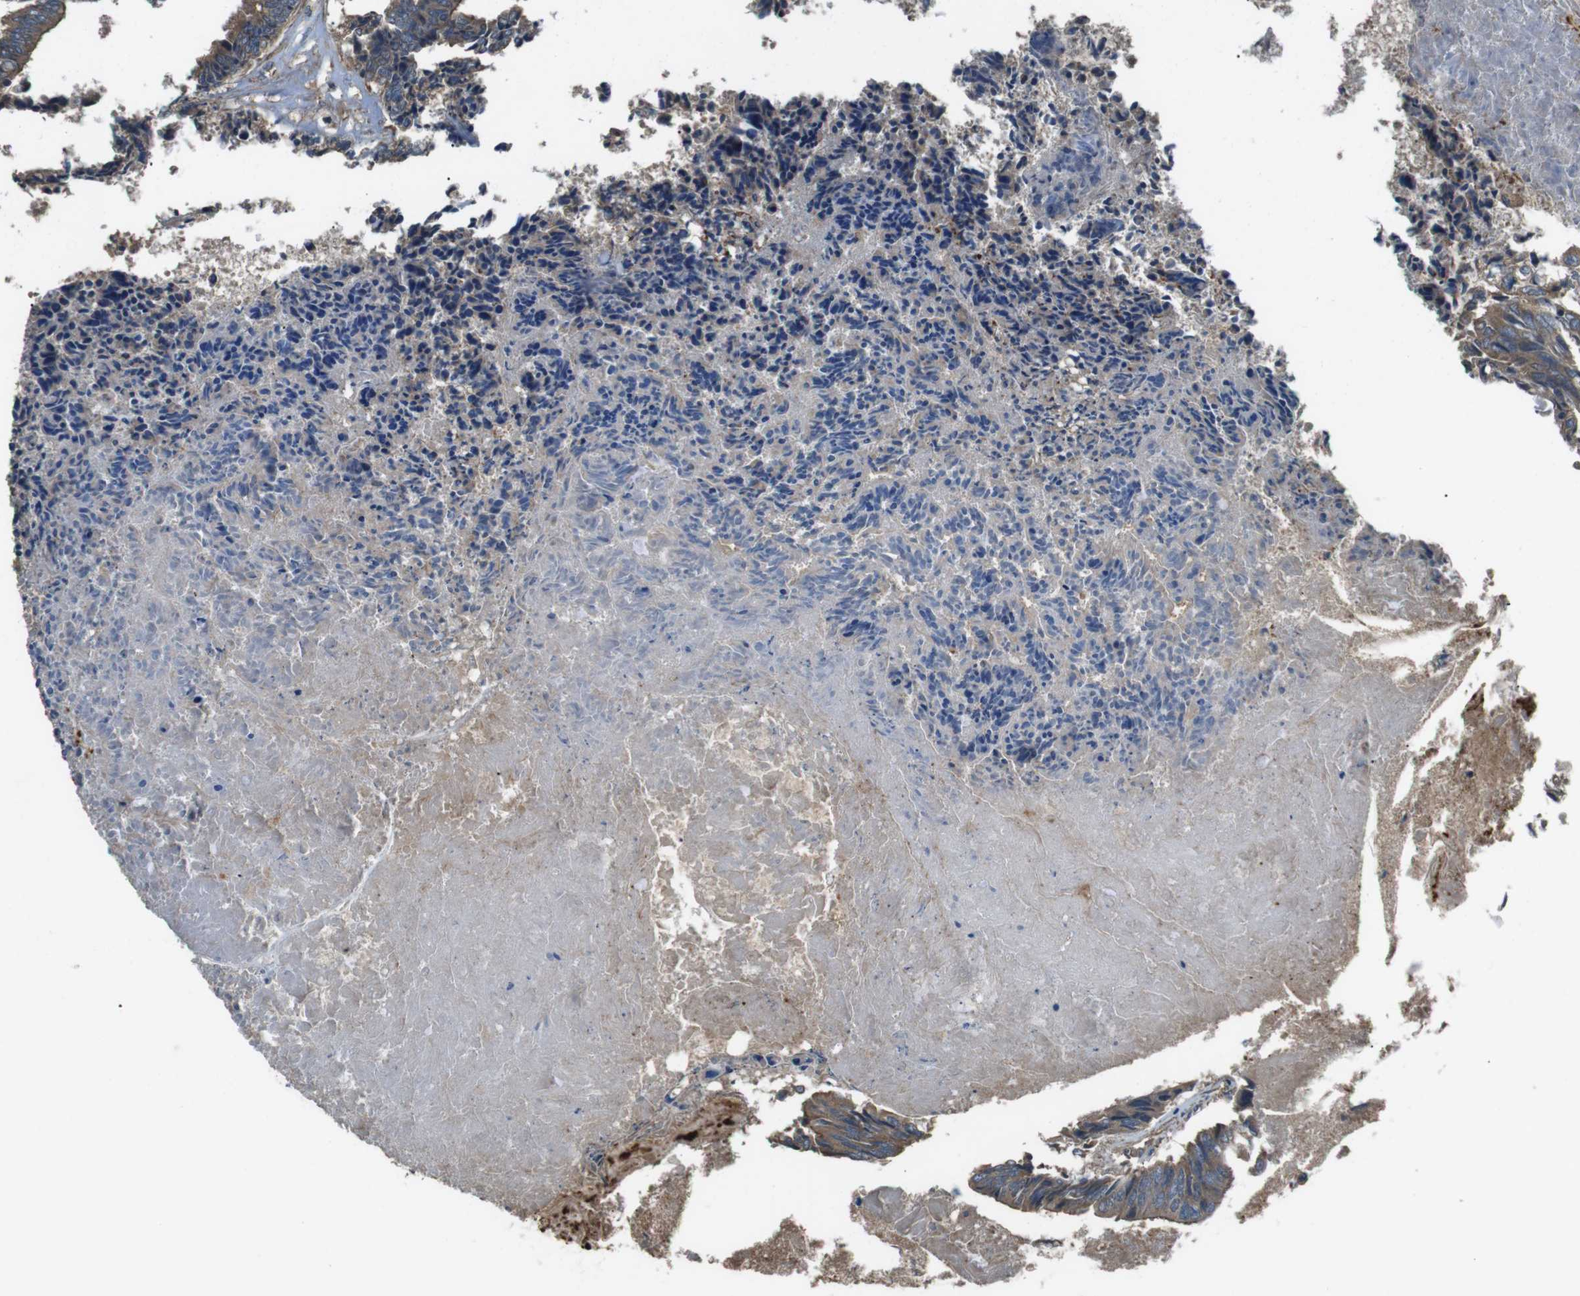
{"staining": {"intensity": "moderate", "quantity": ">75%", "location": "cytoplasmic/membranous"}, "tissue": "colorectal cancer", "cell_type": "Tumor cells", "image_type": "cancer", "snomed": [{"axis": "morphology", "description": "Adenocarcinoma, NOS"}, {"axis": "topography", "description": "Rectum"}], "caption": "This micrograph exhibits IHC staining of human colorectal cancer, with medium moderate cytoplasmic/membranous staining in about >75% of tumor cells.", "gene": "FUT2", "patient": {"sex": "male", "age": 63}}